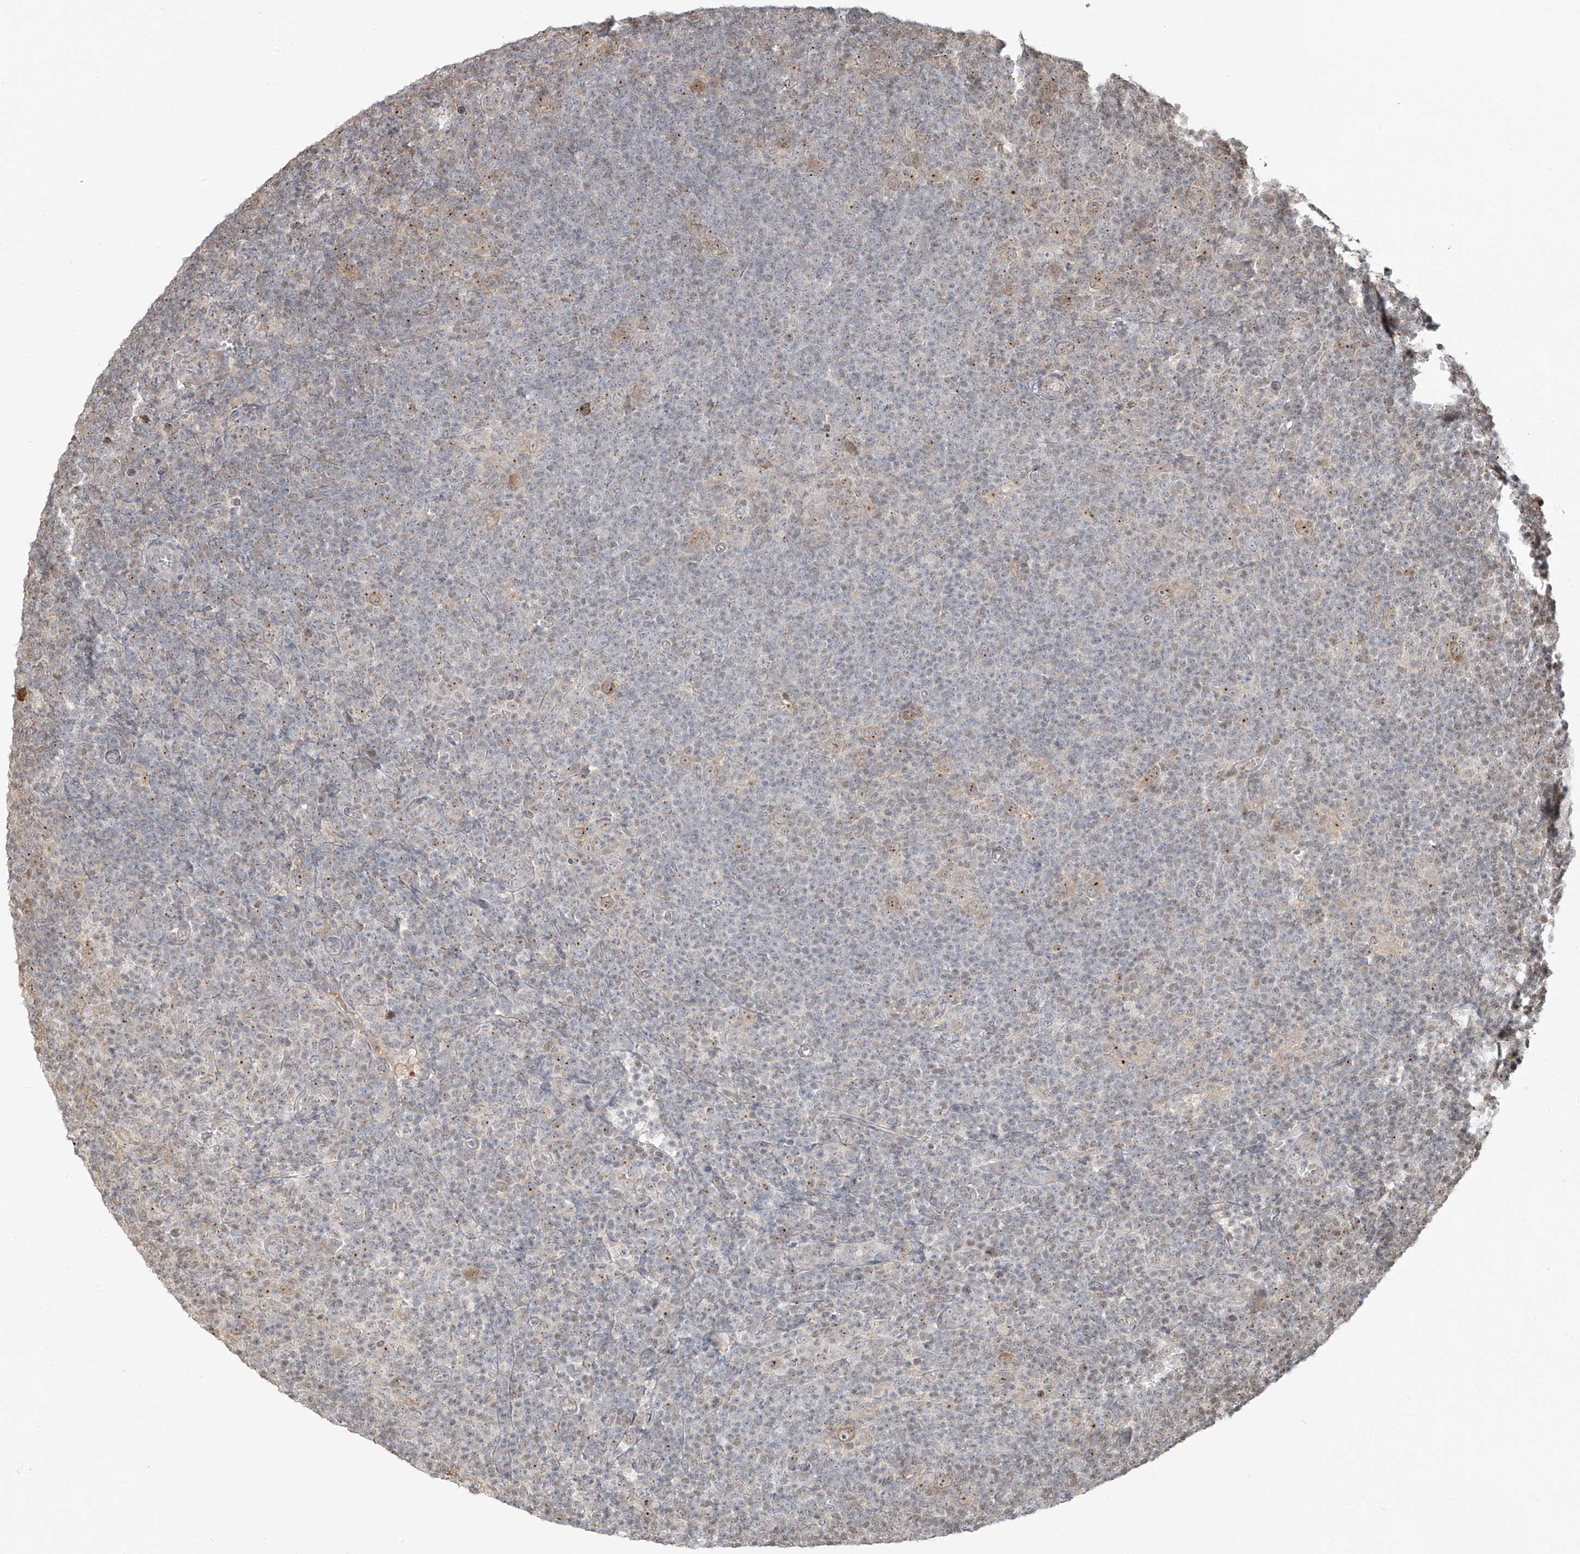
{"staining": {"intensity": "weak", "quantity": "25%-75%", "location": "cytoplasmic/membranous"}, "tissue": "lymphoma", "cell_type": "Tumor cells", "image_type": "cancer", "snomed": [{"axis": "morphology", "description": "Hodgkin's disease, NOS"}, {"axis": "topography", "description": "Lymph node"}], "caption": "Tumor cells demonstrate low levels of weak cytoplasmic/membranous staining in about 25%-75% of cells in Hodgkin's disease.", "gene": "VMP1", "patient": {"sex": "female", "age": 57}}